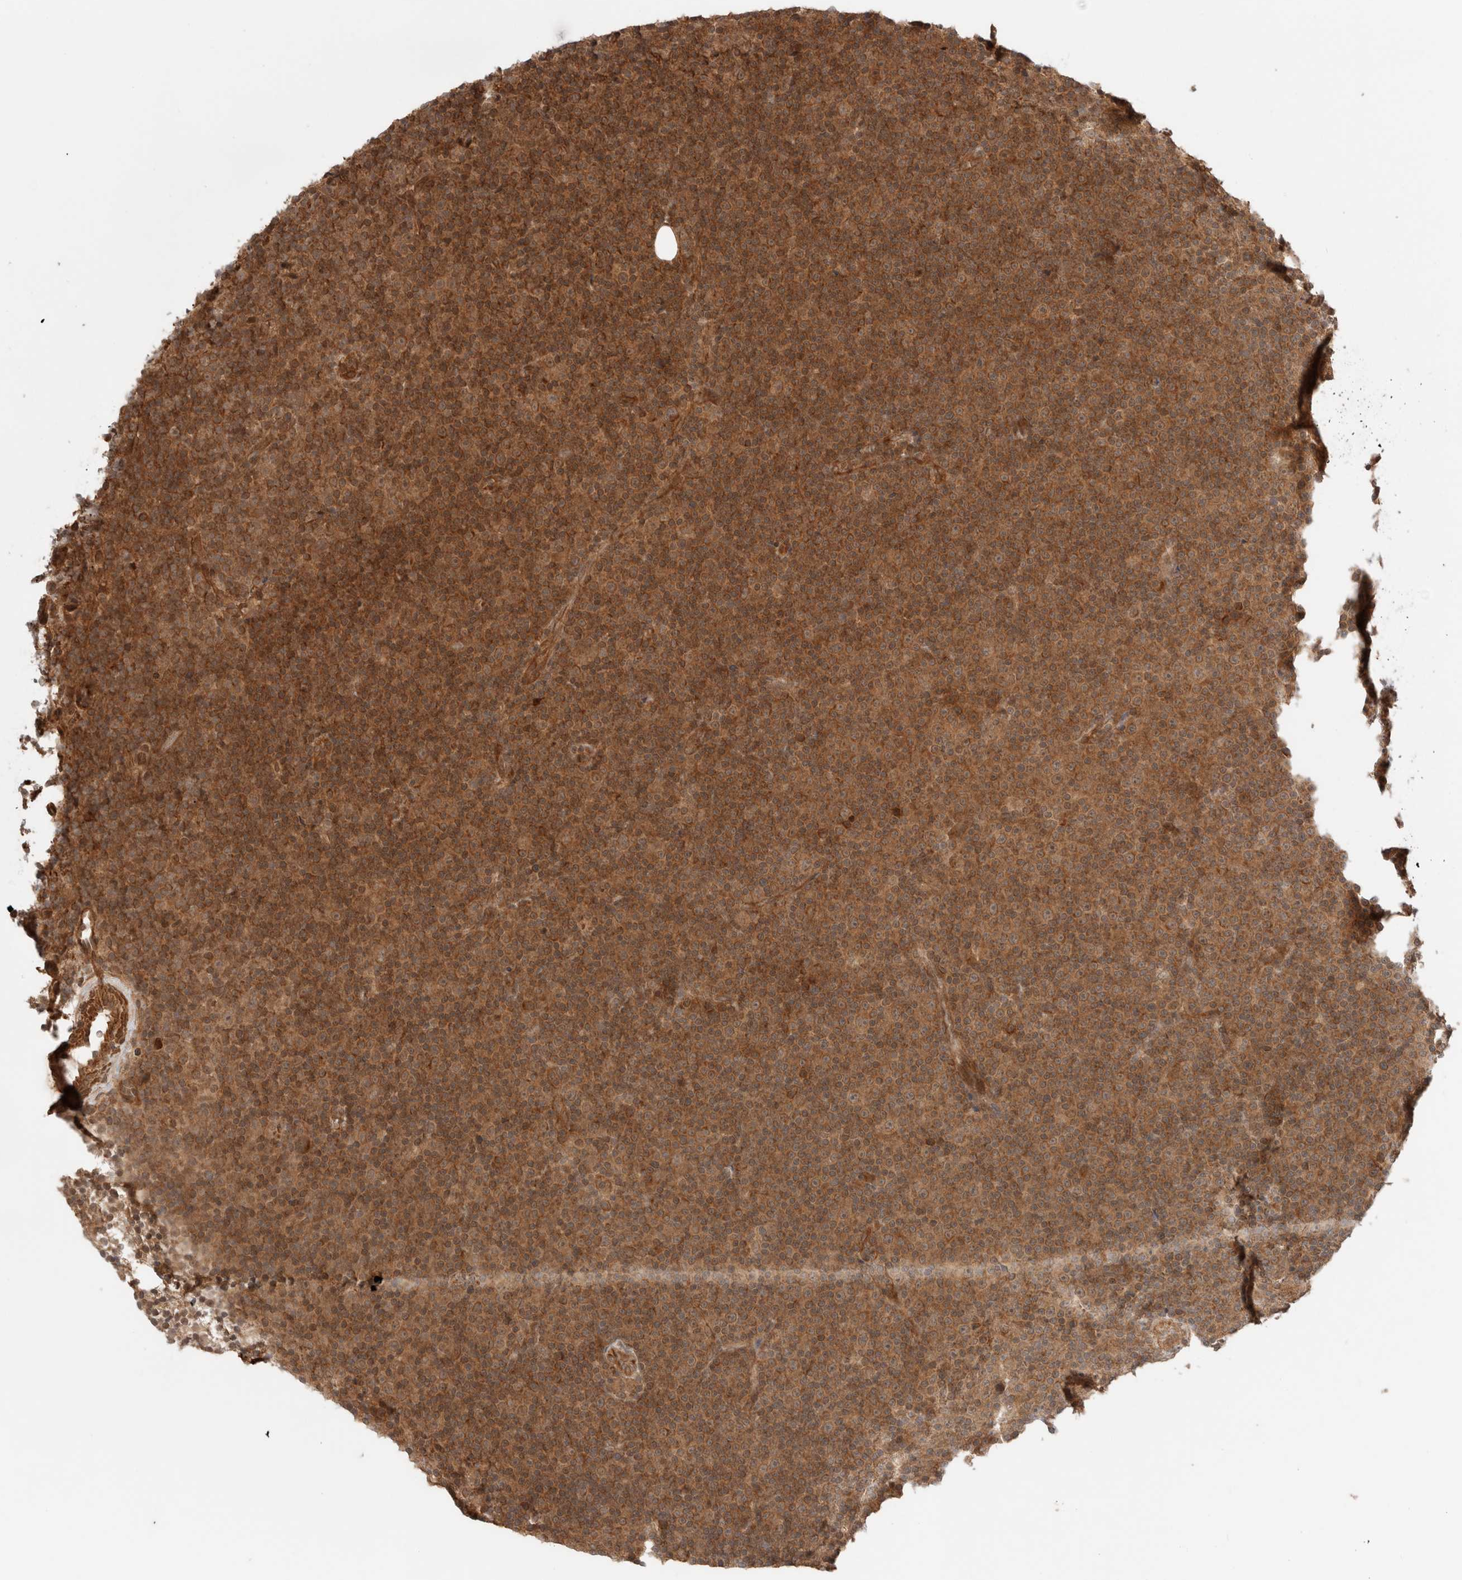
{"staining": {"intensity": "strong", "quantity": ">75%", "location": "cytoplasmic/membranous"}, "tissue": "lymphoma", "cell_type": "Tumor cells", "image_type": "cancer", "snomed": [{"axis": "morphology", "description": "Malignant lymphoma, non-Hodgkin's type, Low grade"}, {"axis": "topography", "description": "Lymph node"}], "caption": "Low-grade malignant lymphoma, non-Hodgkin's type stained with immunohistochemistry demonstrates strong cytoplasmic/membranous staining in about >75% of tumor cells. The protein is shown in brown color, while the nuclei are stained blue.", "gene": "ZNF649", "patient": {"sex": "female", "age": 67}}